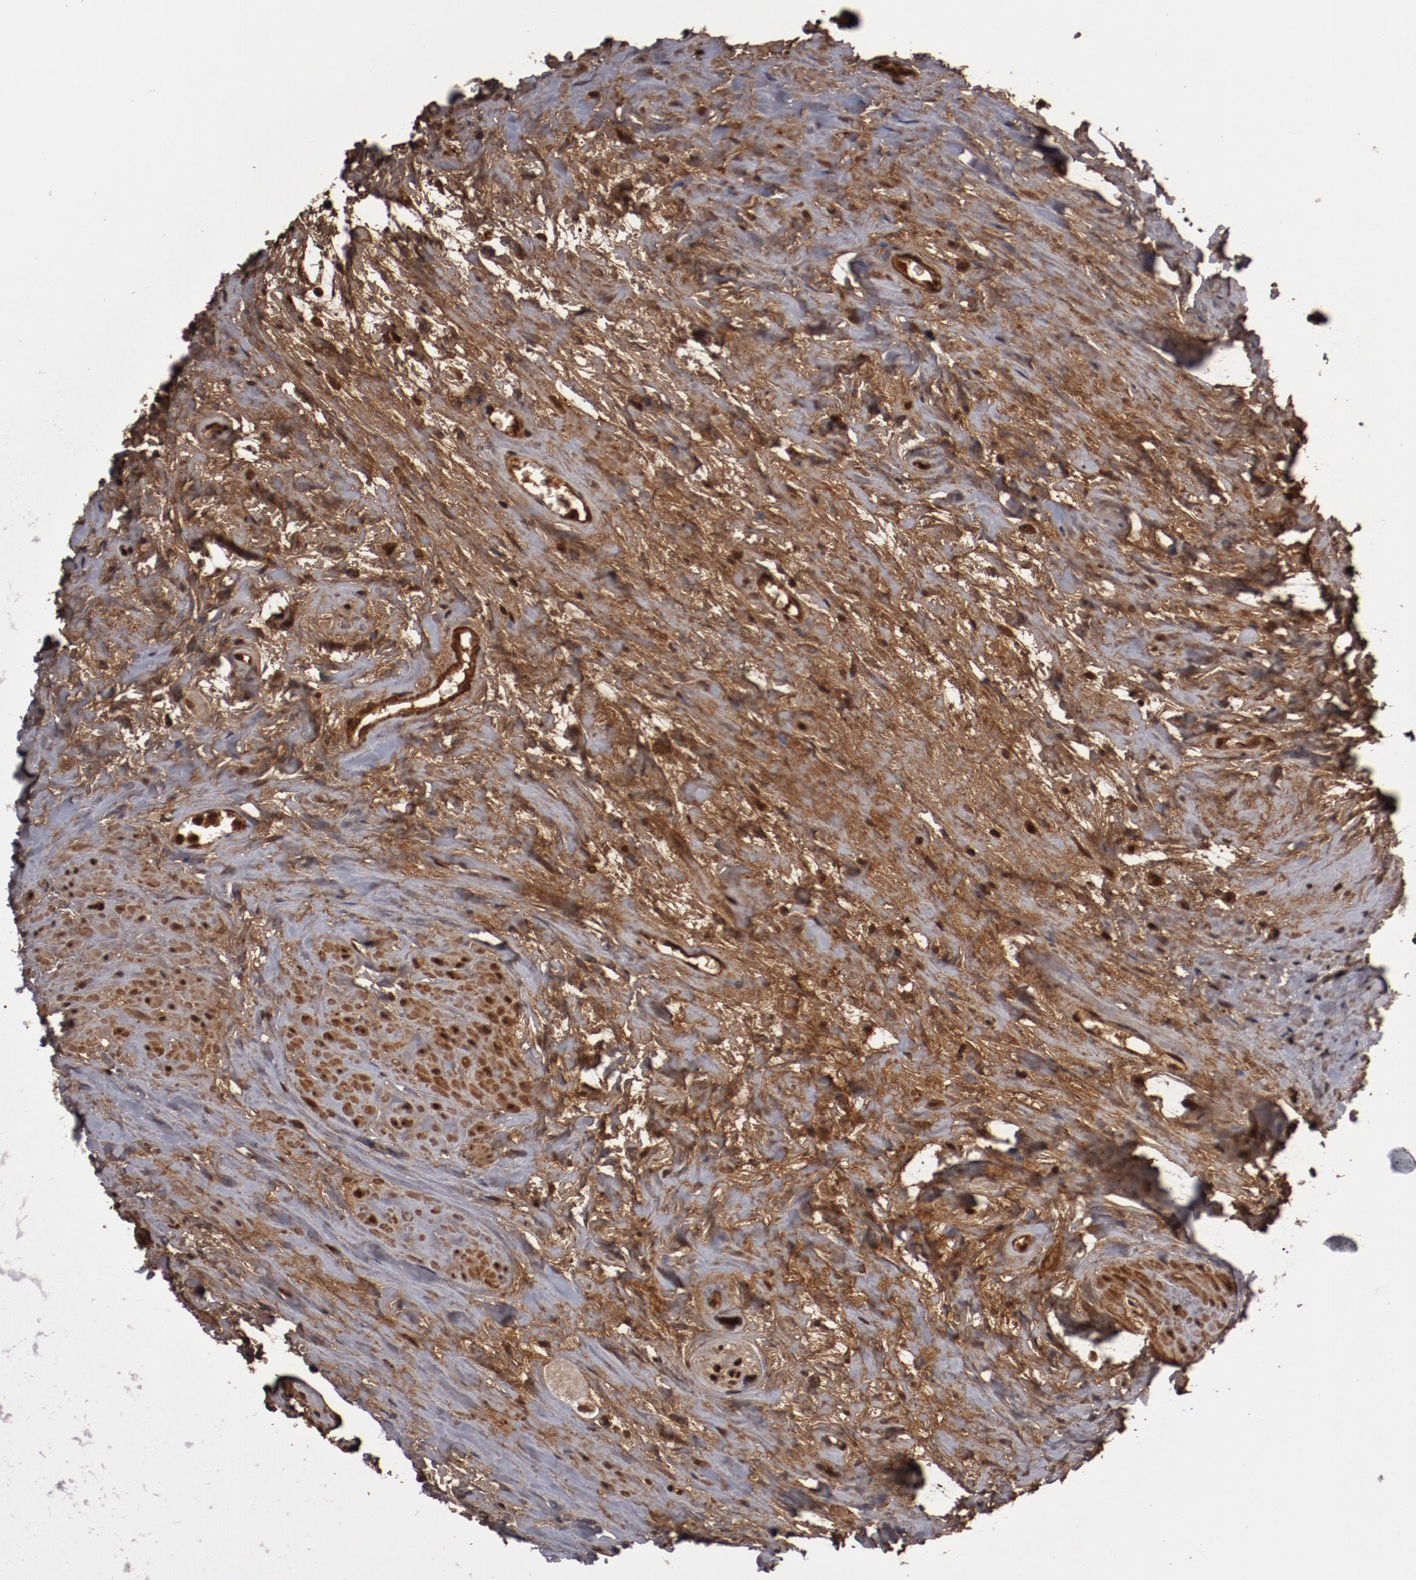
{"staining": {"intensity": "moderate", "quantity": ">75%", "location": "cytoplasmic/membranous"}, "tissue": "prostate cancer", "cell_type": "Tumor cells", "image_type": "cancer", "snomed": [{"axis": "morphology", "description": "Adenocarcinoma, Medium grade"}, {"axis": "topography", "description": "Prostate"}], "caption": "Immunohistochemistry micrograph of neoplastic tissue: prostate cancer stained using IHC shows medium levels of moderate protein expression localized specifically in the cytoplasmic/membranous of tumor cells, appearing as a cytoplasmic/membranous brown color.", "gene": "SERPINA7", "patient": {"sex": "male", "age": 79}}